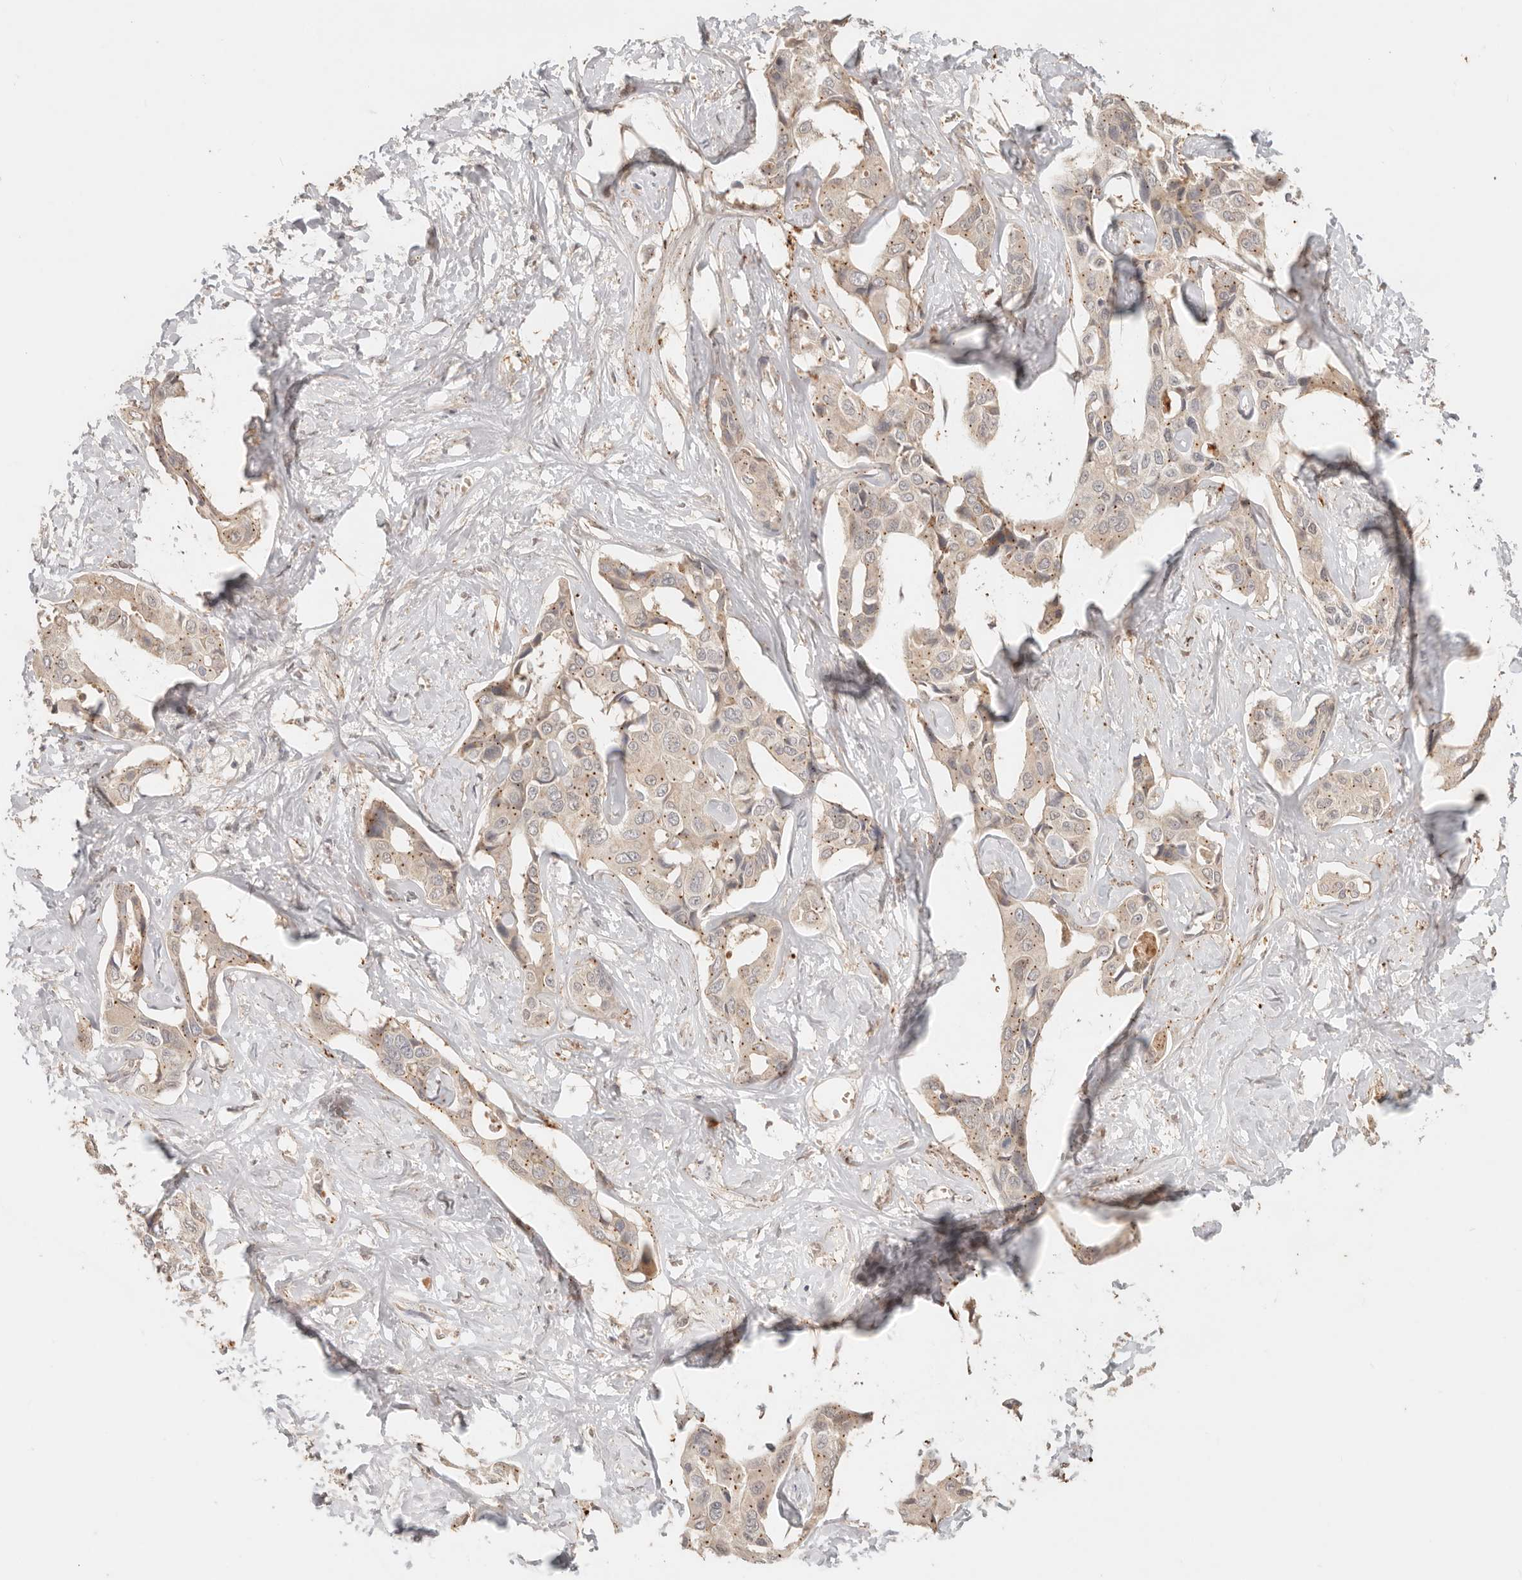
{"staining": {"intensity": "moderate", "quantity": "25%-75%", "location": "cytoplasmic/membranous"}, "tissue": "liver cancer", "cell_type": "Tumor cells", "image_type": "cancer", "snomed": [{"axis": "morphology", "description": "Cholangiocarcinoma"}, {"axis": "topography", "description": "Liver"}], "caption": "Immunohistochemistry image of cholangiocarcinoma (liver) stained for a protein (brown), which demonstrates medium levels of moderate cytoplasmic/membranous positivity in approximately 25%-75% of tumor cells.", "gene": "LMO4", "patient": {"sex": "male", "age": 59}}